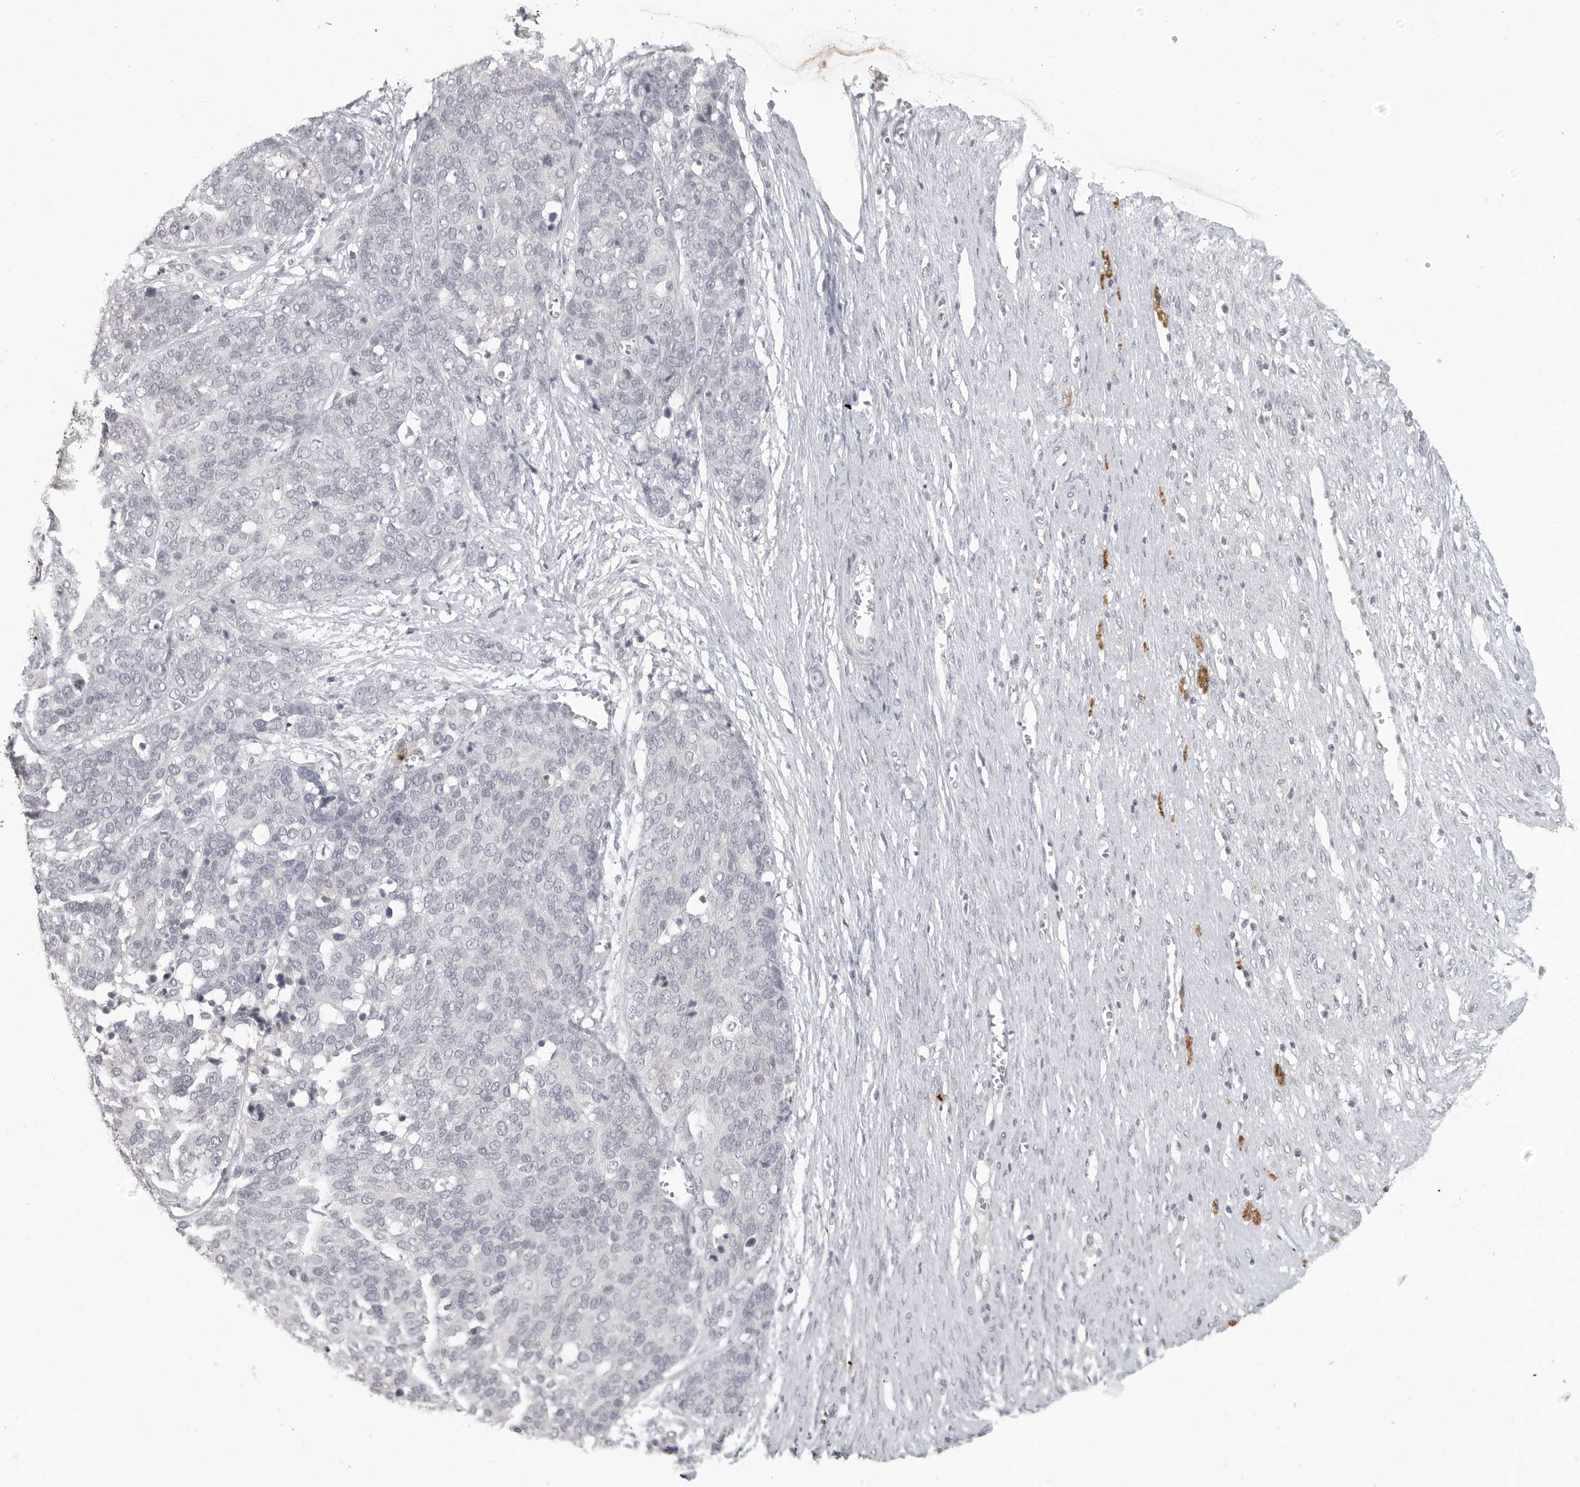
{"staining": {"intensity": "negative", "quantity": "none", "location": "none"}, "tissue": "ovarian cancer", "cell_type": "Tumor cells", "image_type": "cancer", "snomed": [{"axis": "morphology", "description": "Cystadenocarcinoma, serous, NOS"}, {"axis": "topography", "description": "Ovary"}], "caption": "A photomicrograph of human serous cystadenocarcinoma (ovarian) is negative for staining in tumor cells.", "gene": "PRSS1", "patient": {"sex": "female", "age": 44}}